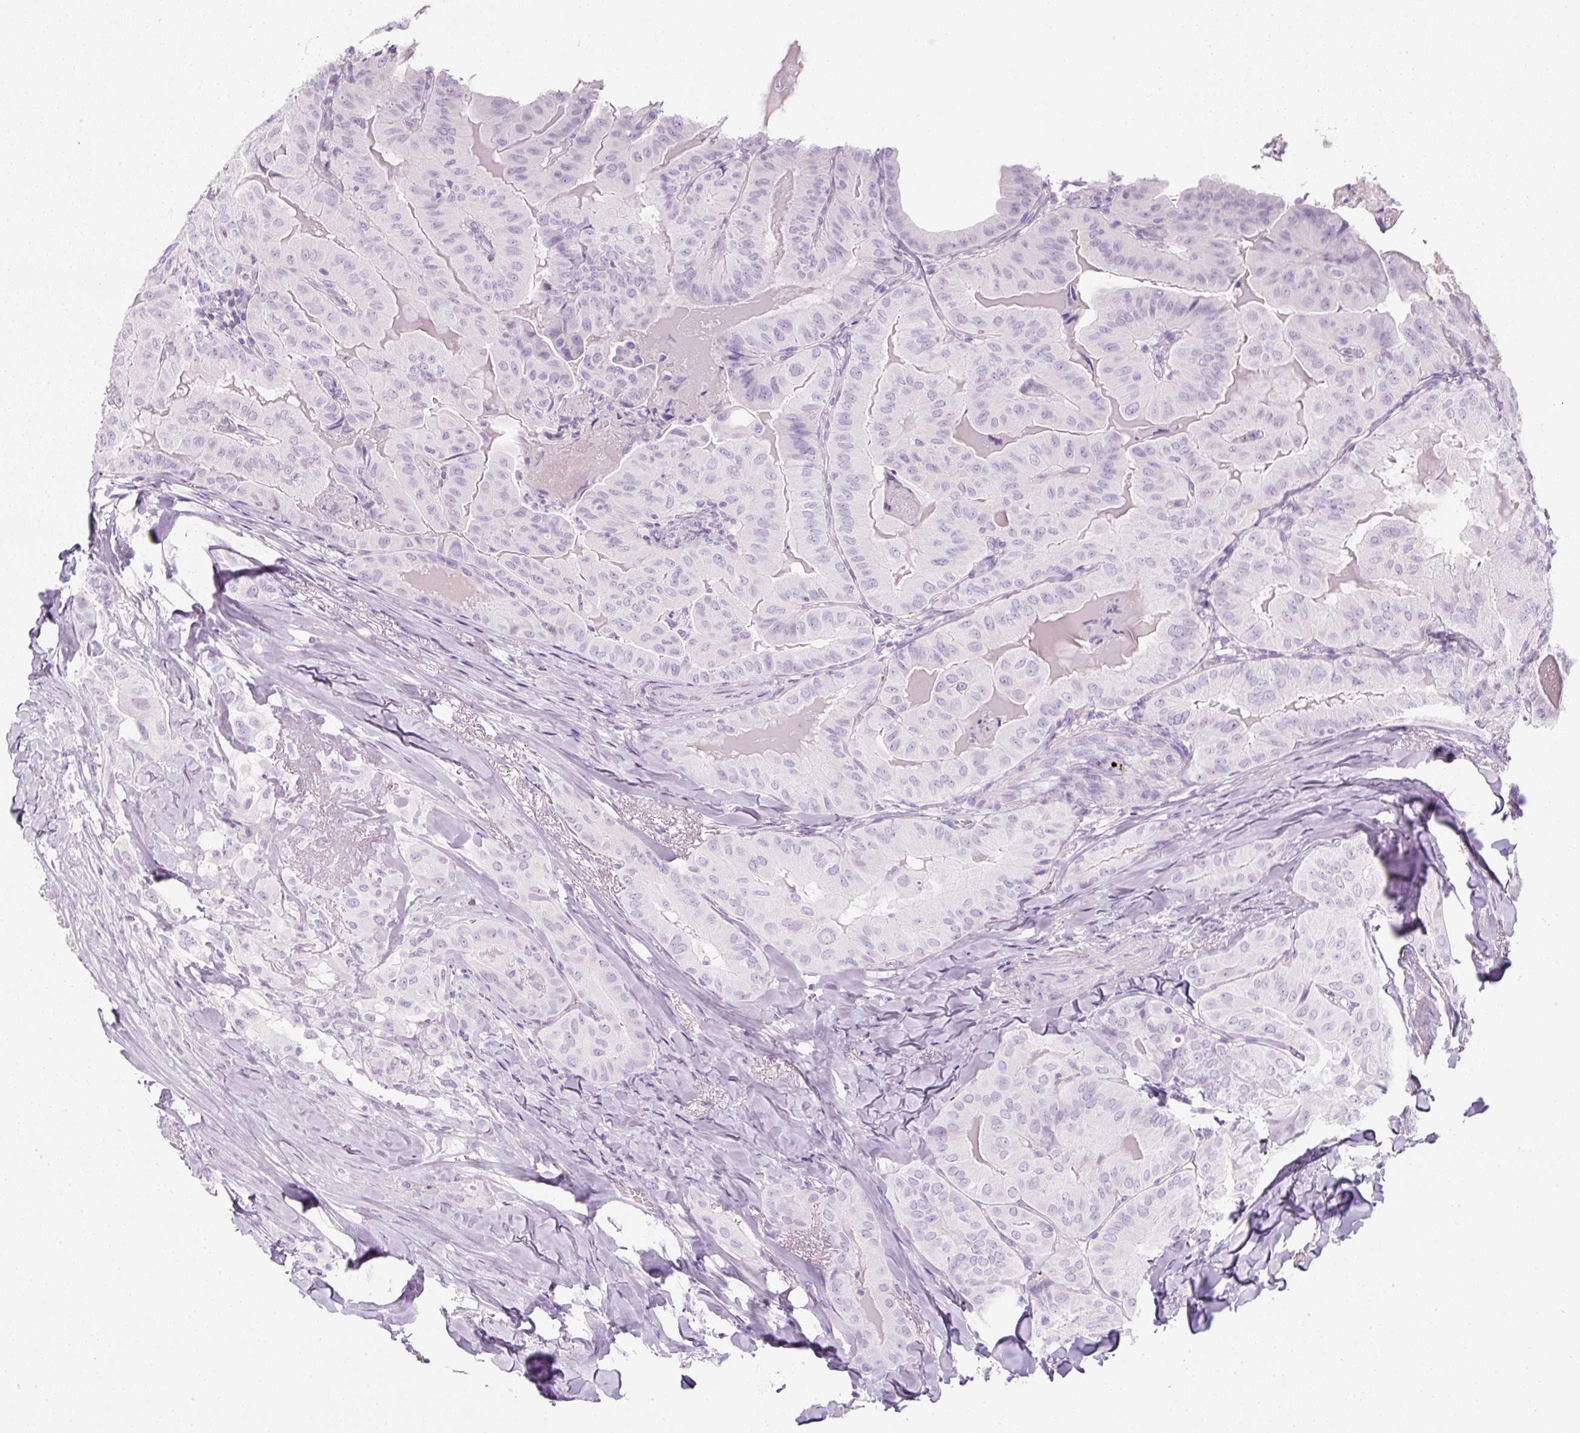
{"staining": {"intensity": "negative", "quantity": "none", "location": "none"}, "tissue": "thyroid cancer", "cell_type": "Tumor cells", "image_type": "cancer", "snomed": [{"axis": "morphology", "description": "Papillary adenocarcinoma, NOS"}, {"axis": "topography", "description": "Thyroid gland"}], "caption": "An immunohistochemistry (IHC) photomicrograph of papillary adenocarcinoma (thyroid) is shown. There is no staining in tumor cells of papillary adenocarcinoma (thyroid).", "gene": "PF4V1", "patient": {"sex": "female", "age": 68}}